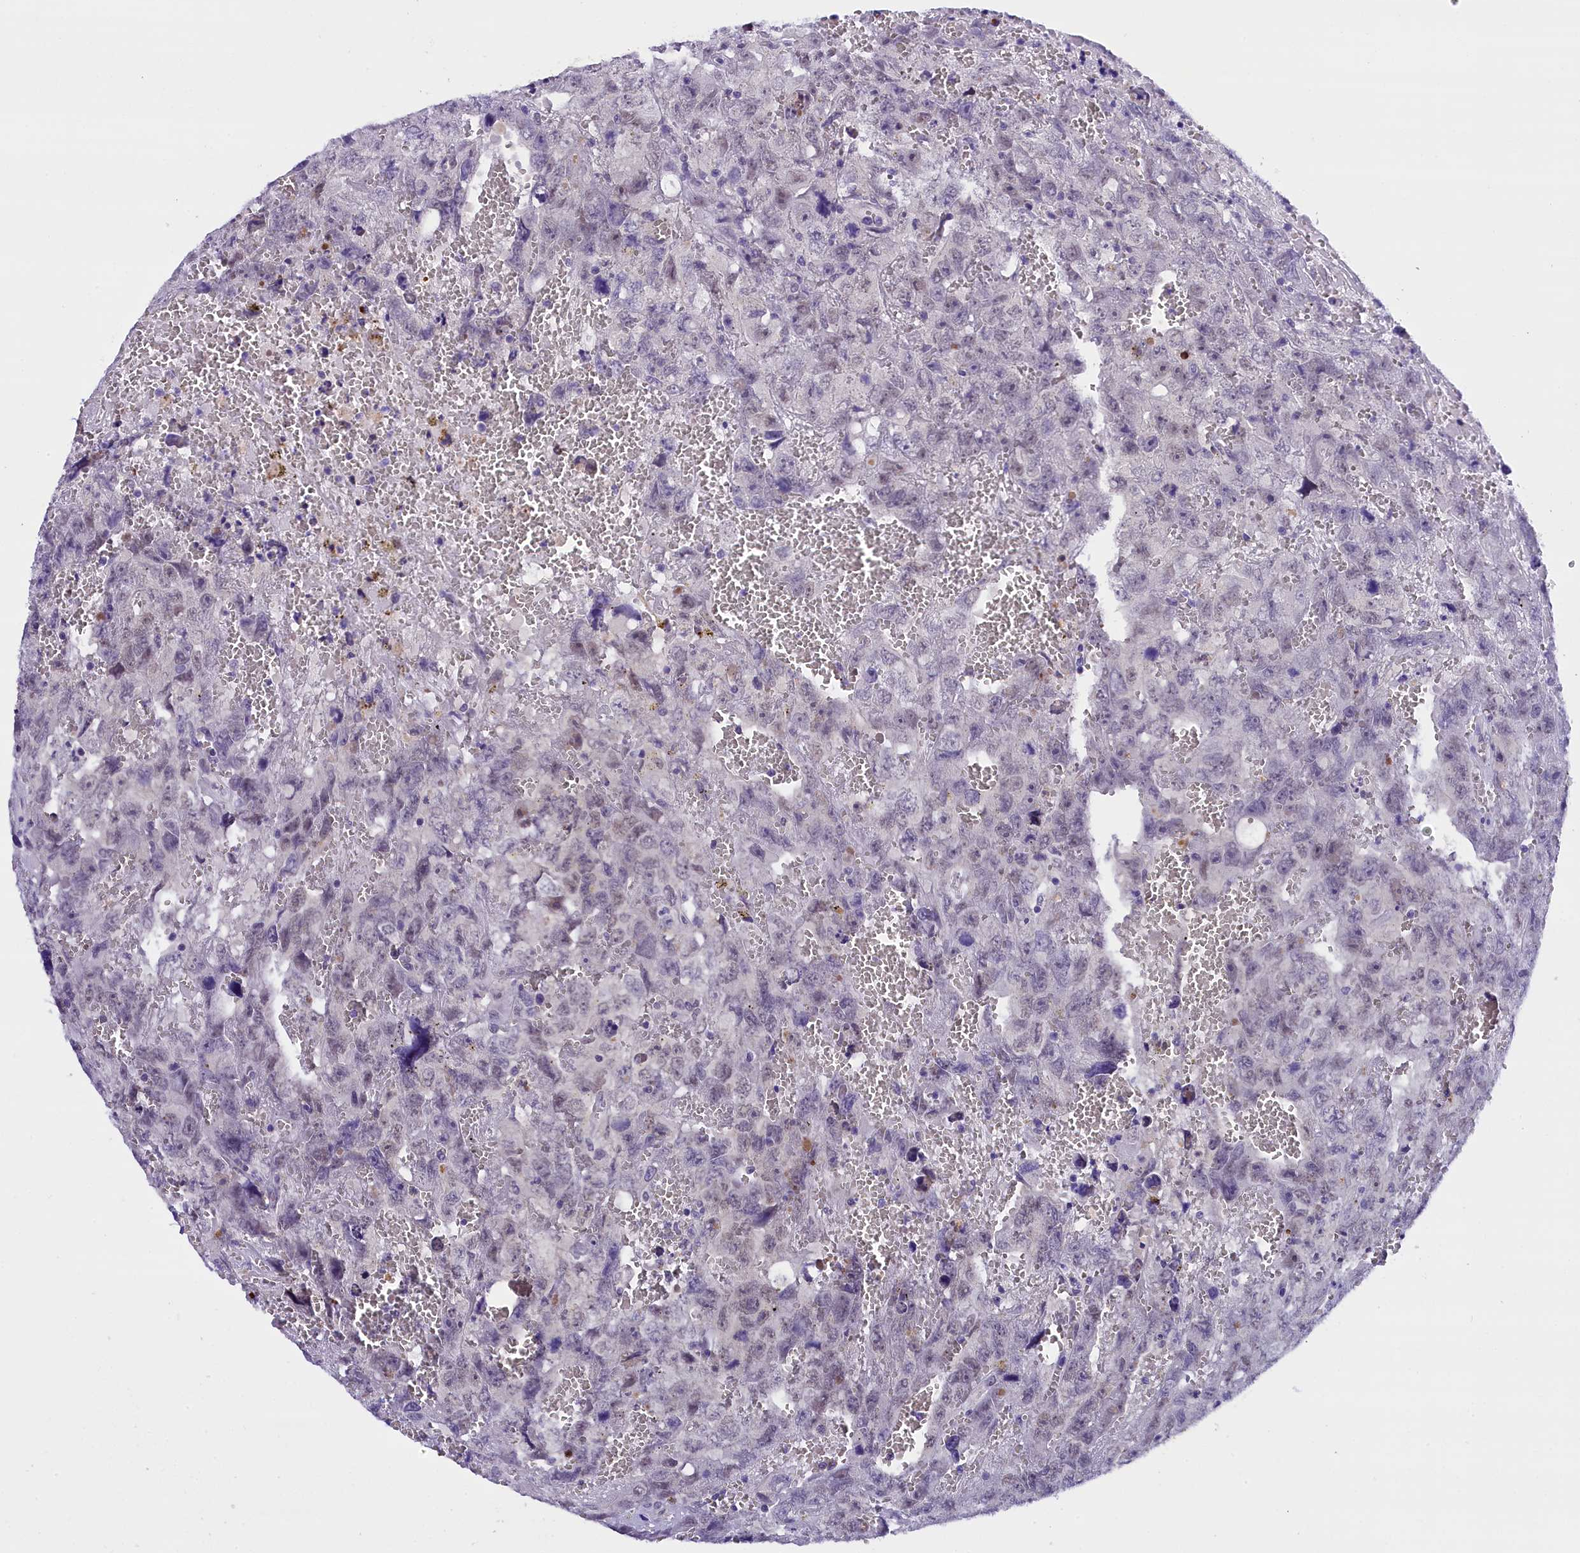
{"staining": {"intensity": "negative", "quantity": "none", "location": "none"}, "tissue": "testis cancer", "cell_type": "Tumor cells", "image_type": "cancer", "snomed": [{"axis": "morphology", "description": "Carcinoma, Embryonal, NOS"}, {"axis": "topography", "description": "Testis"}], "caption": "DAB immunohistochemical staining of human embryonal carcinoma (testis) demonstrates no significant expression in tumor cells.", "gene": "IQCN", "patient": {"sex": "male", "age": 45}}